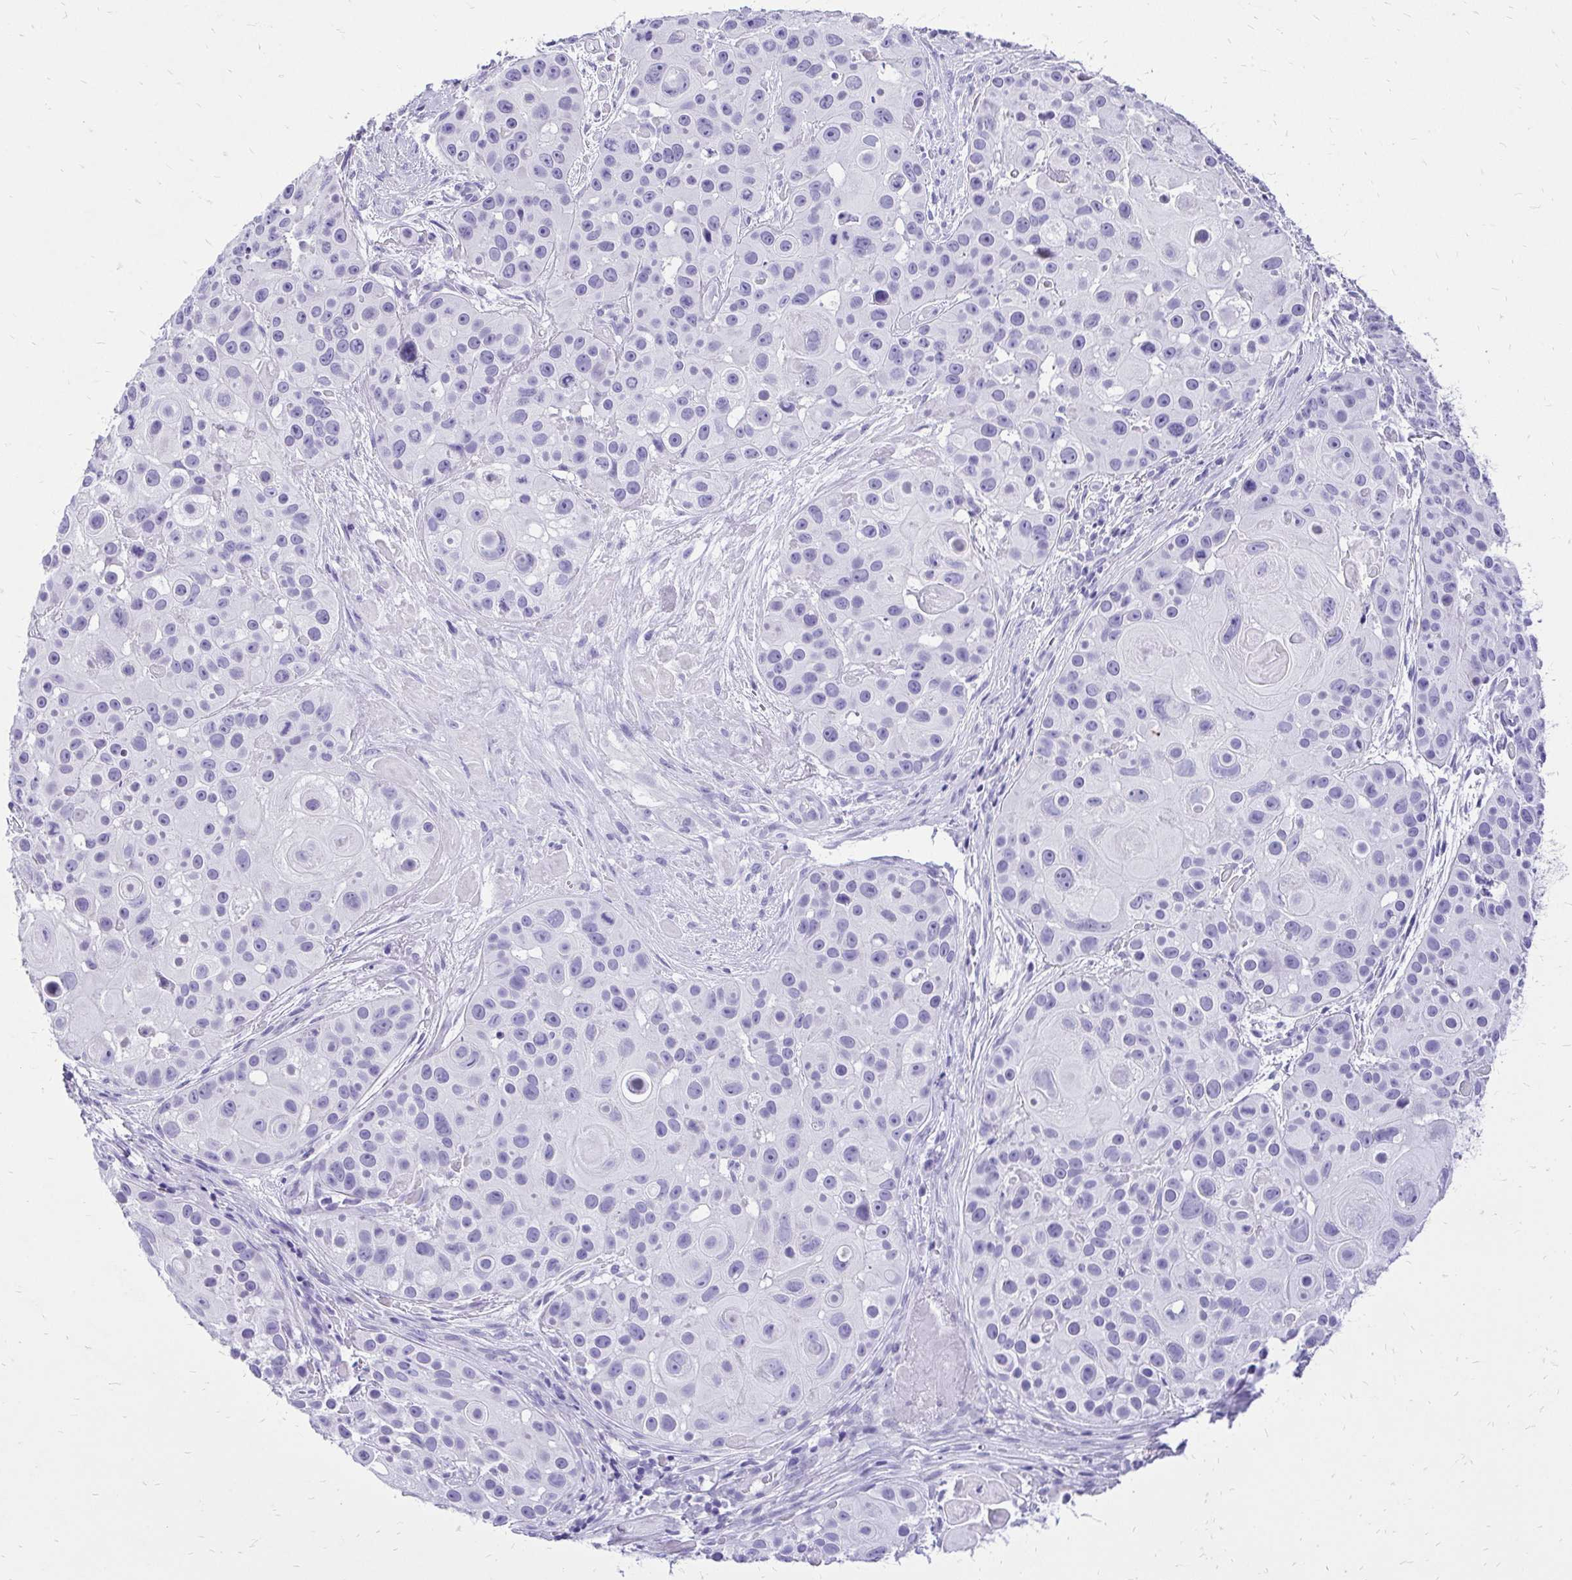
{"staining": {"intensity": "negative", "quantity": "none", "location": "none"}, "tissue": "skin cancer", "cell_type": "Tumor cells", "image_type": "cancer", "snomed": [{"axis": "morphology", "description": "Squamous cell carcinoma, NOS"}, {"axis": "topography", "description": "Skin"}], "caption": "Image shows no significant protein expression in tumor cells of skin cancer. The staining was performed using DAB to visualize the protein expression in brown, while the nuclei were stained in blue with hematoxylin (Magnification: 20x).", "gene": "SLC32A1", "patient": {"sex": "male", "age": 92}}